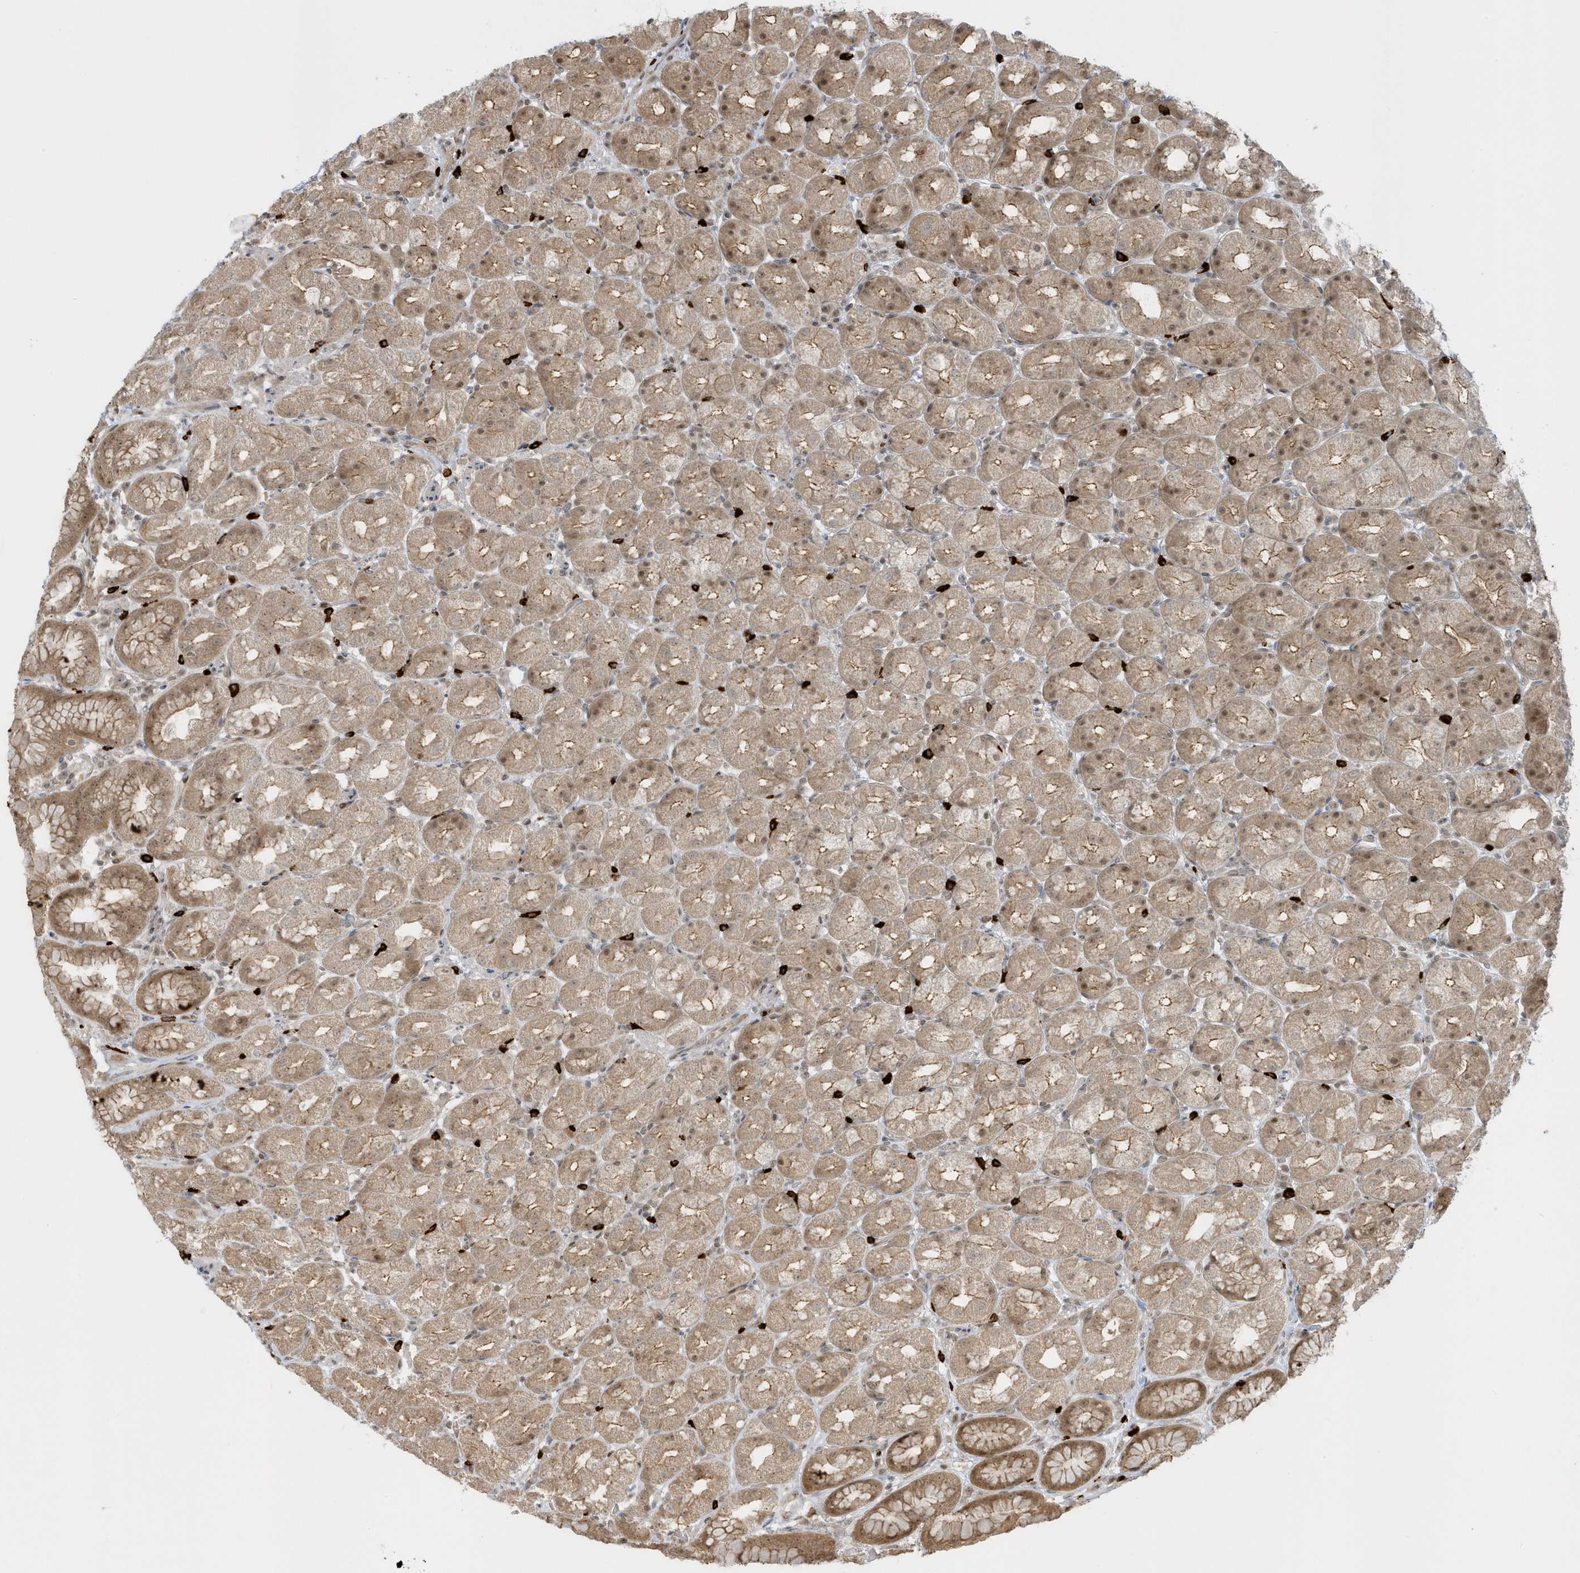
{"staining": {"intensity": "weak", "quantity": ">75%", "location": "cytoplasmic/membranous,nuclear"}, "tissue": "stomach", "cell_type": "Glandular cells", "image_type": "normal", "snomed": [{"axis": "morphology", "description": "Normal tissue, NOS"}, {"axis": "topography", "description": "Stomach, upper"}], "caption": "Protein staining shows weak cytoplasmic/membranous,nuclear staining in about >75% of glandular cells in benign stomach.", "gene": "PPP1R7", "patient": {"sex": "male", "age": 68}}